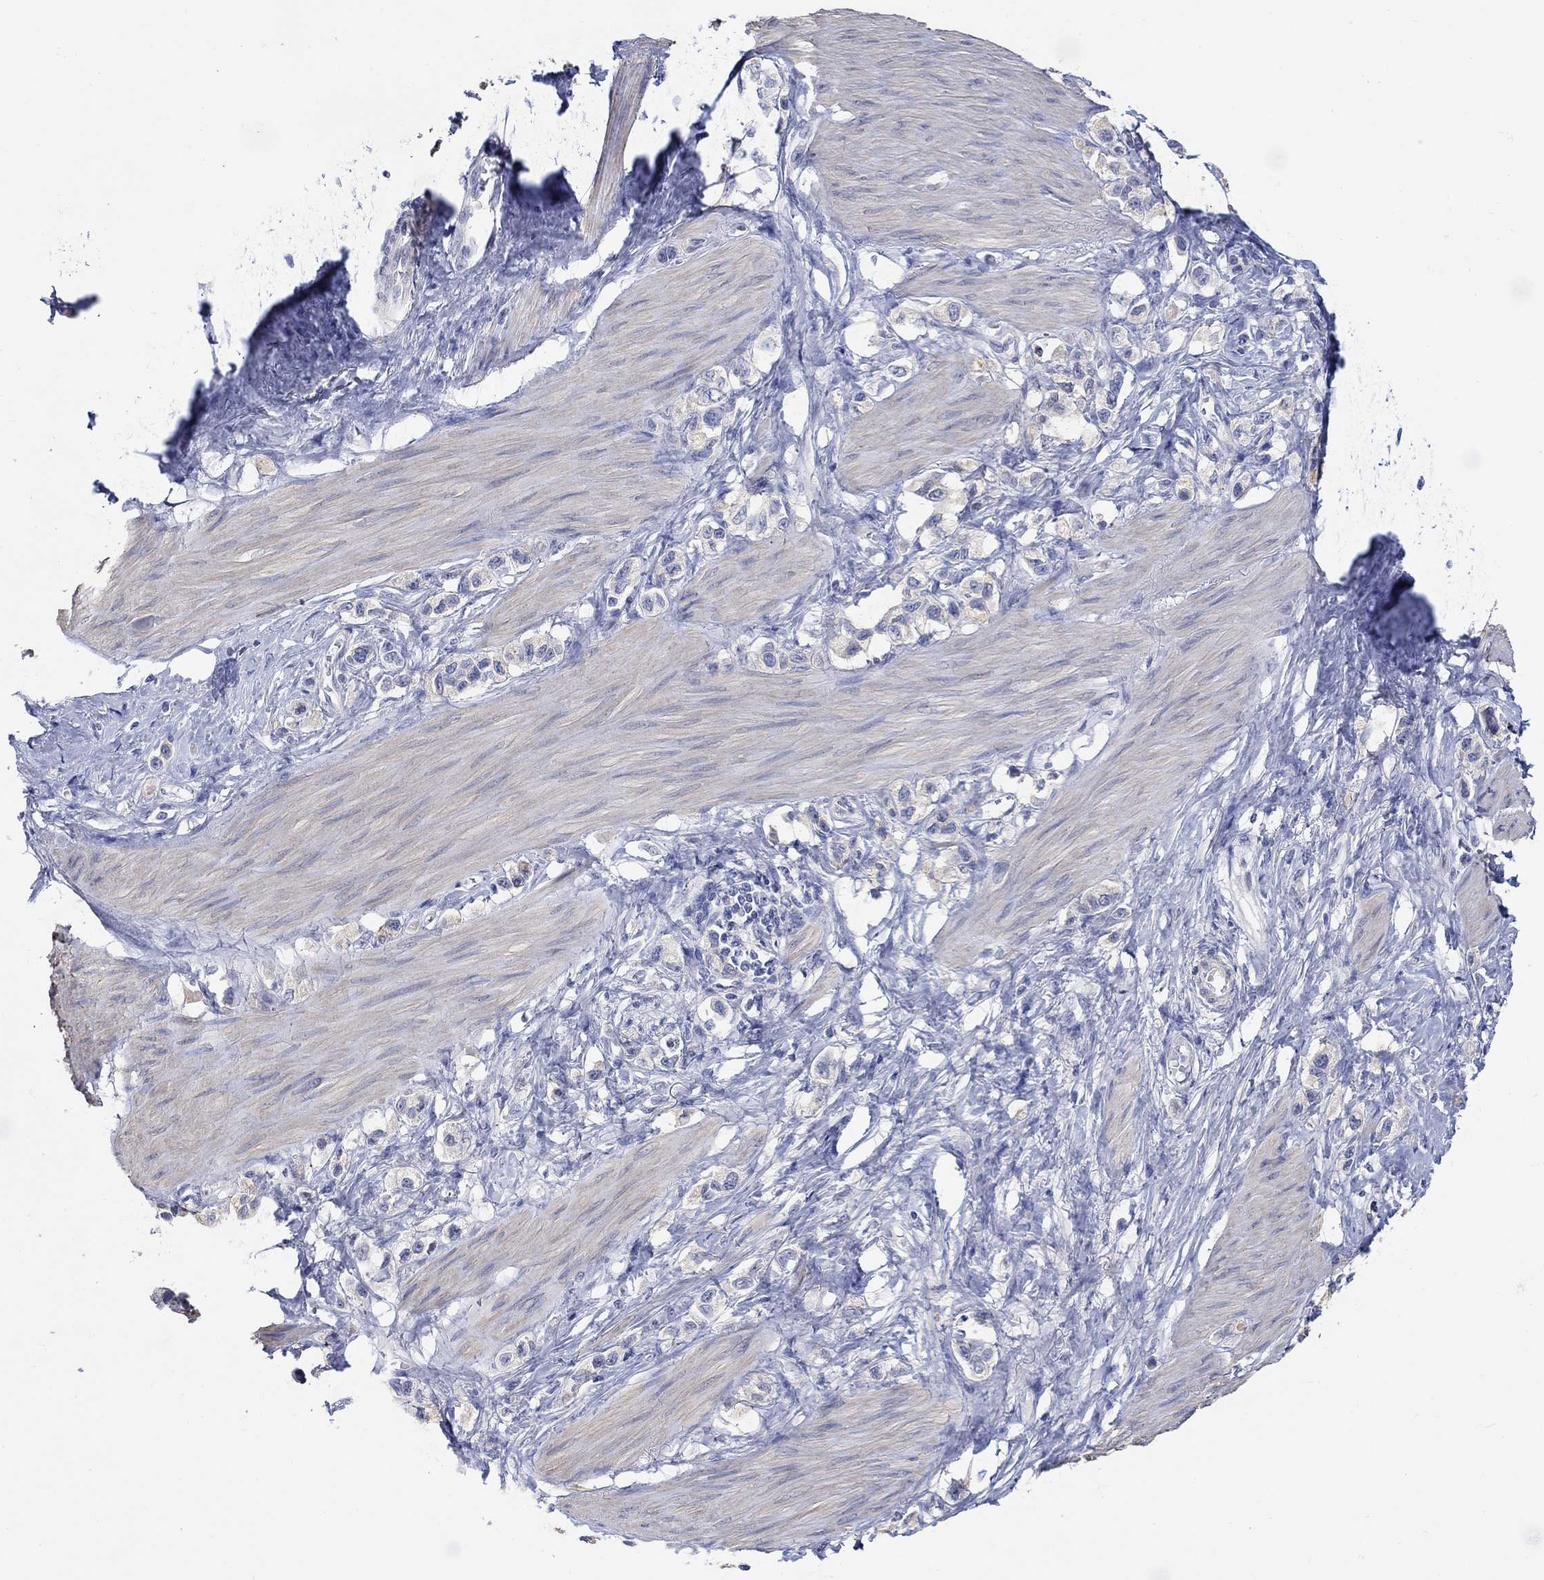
{"staining": {"intensity": "negative", "quantity": "none", "location": "none"}, "tissue": "stomach cancer", "cell_type": "Tumor cells", "image_type": "cancer", "snomed": [{"axis": "morphology", "description": "Normal tissue, NOS"}, {"axis": "morphology", "description": "Adenocarcinoma, NOS"}, {"axis": "morphology", "description": "Adenocarcinoma, High grade"}, {"axis": "topography", "description": "Stomach, upper"}, {"axis": "topography", "description": "Stomach"}], "caption": "Immunohistochemistry (IHC) image of neoplastic tissue: stomach adenocarcinoma stained with DAB (3,3'-diaminobenzidine) shows no significant protein positivity in tumor cells.", "gene": "KRT222", "patient": {"sex": "female", "age": 65}}